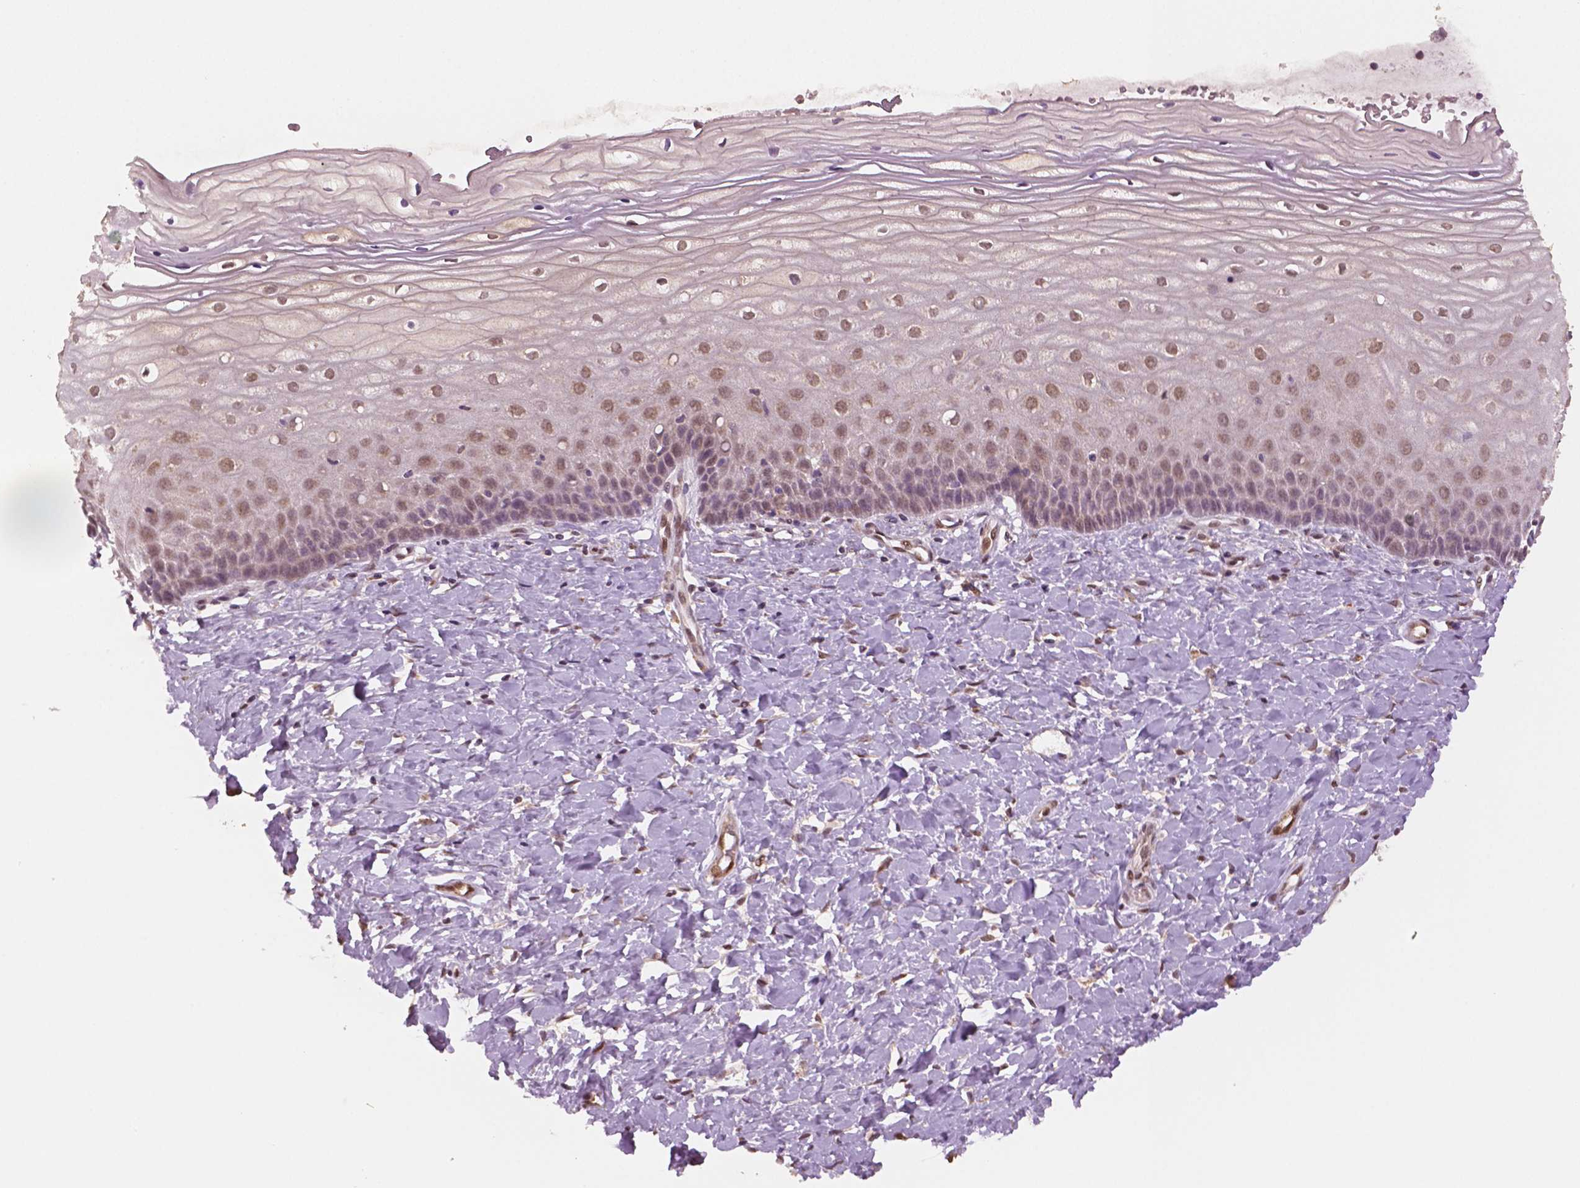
{"staining": {"intensity": "moderate", "quantity": ">75%", "location": "nuclear"}, "tissue": "cervix", "cell_type": "Glandular cells", "image_type": "normal", "snomed": [{"axis": "morphology", "description": "Normal tissue, NOS"}, {"axis": "topography", "description": "Cervix"}], "caption": "Immunohistochemical staining of benign cervix reveals >75% levels of moderate nuclear protein staining in about >75% of glandular cells.", "gene": "STAT3", "patient": {"sex": "female", "age": 37}}